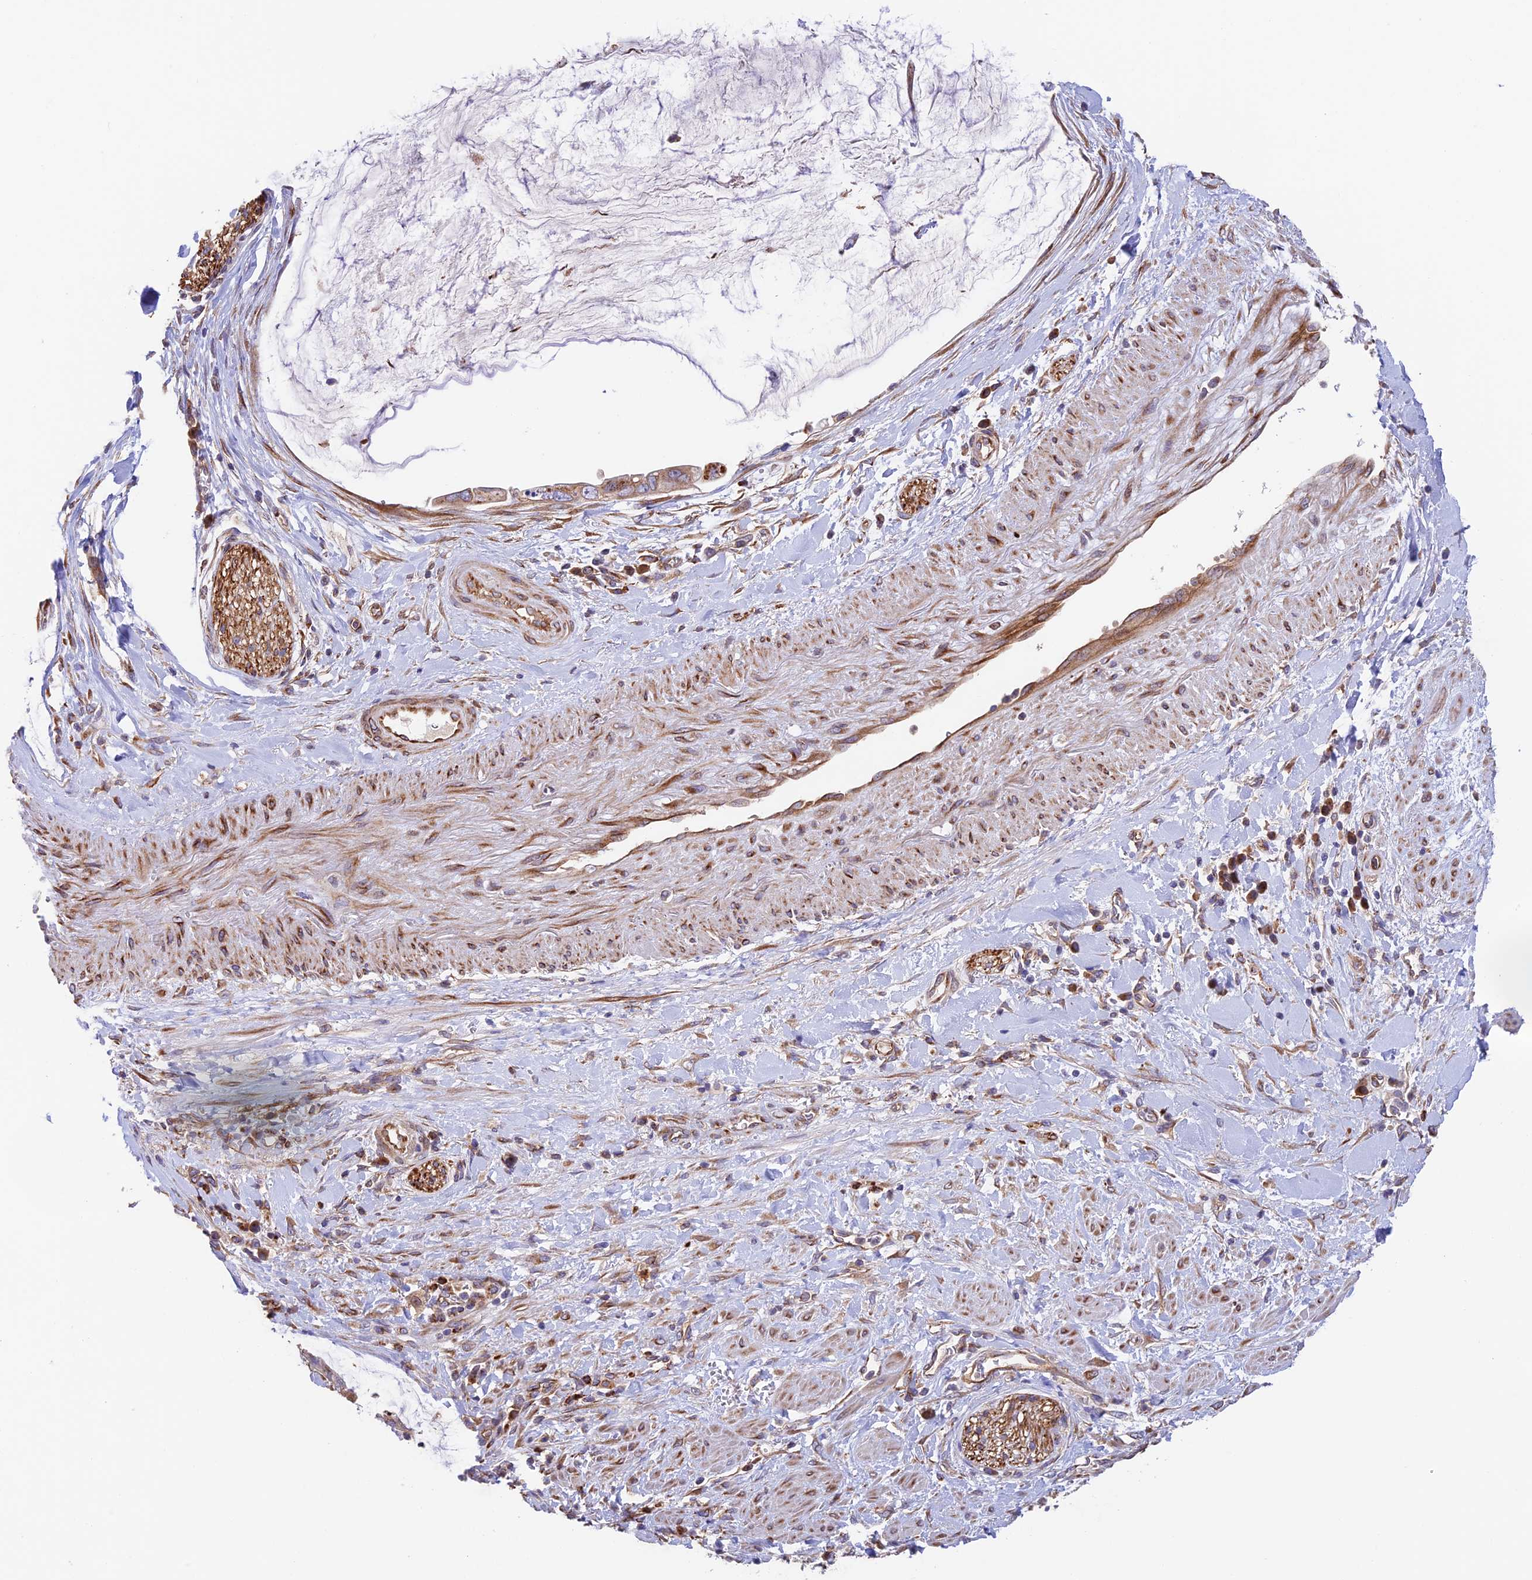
{"staining": {"intensity": "moderate", "quantity": ">75%", "location": "cytoplasmic/membranous"}, "tissue": "pancreatic cancer", "cell_type": "Tumor cells", "image_type": "cancer", "snomed": [{"axis": "morphology", "description": "Adenocarcinoma, NOS"}, {"axis": "topography", "description": "Pancreas"}], "caption": "Pancreatic cancer (adenocarcinoma) stained for a protein (brown) displays moderate cytoplasmic/membranous positive staining in approximately >75% of tumor cells.", "gene": "EMC3", "patient": {"sex": "male", "age": 75}}